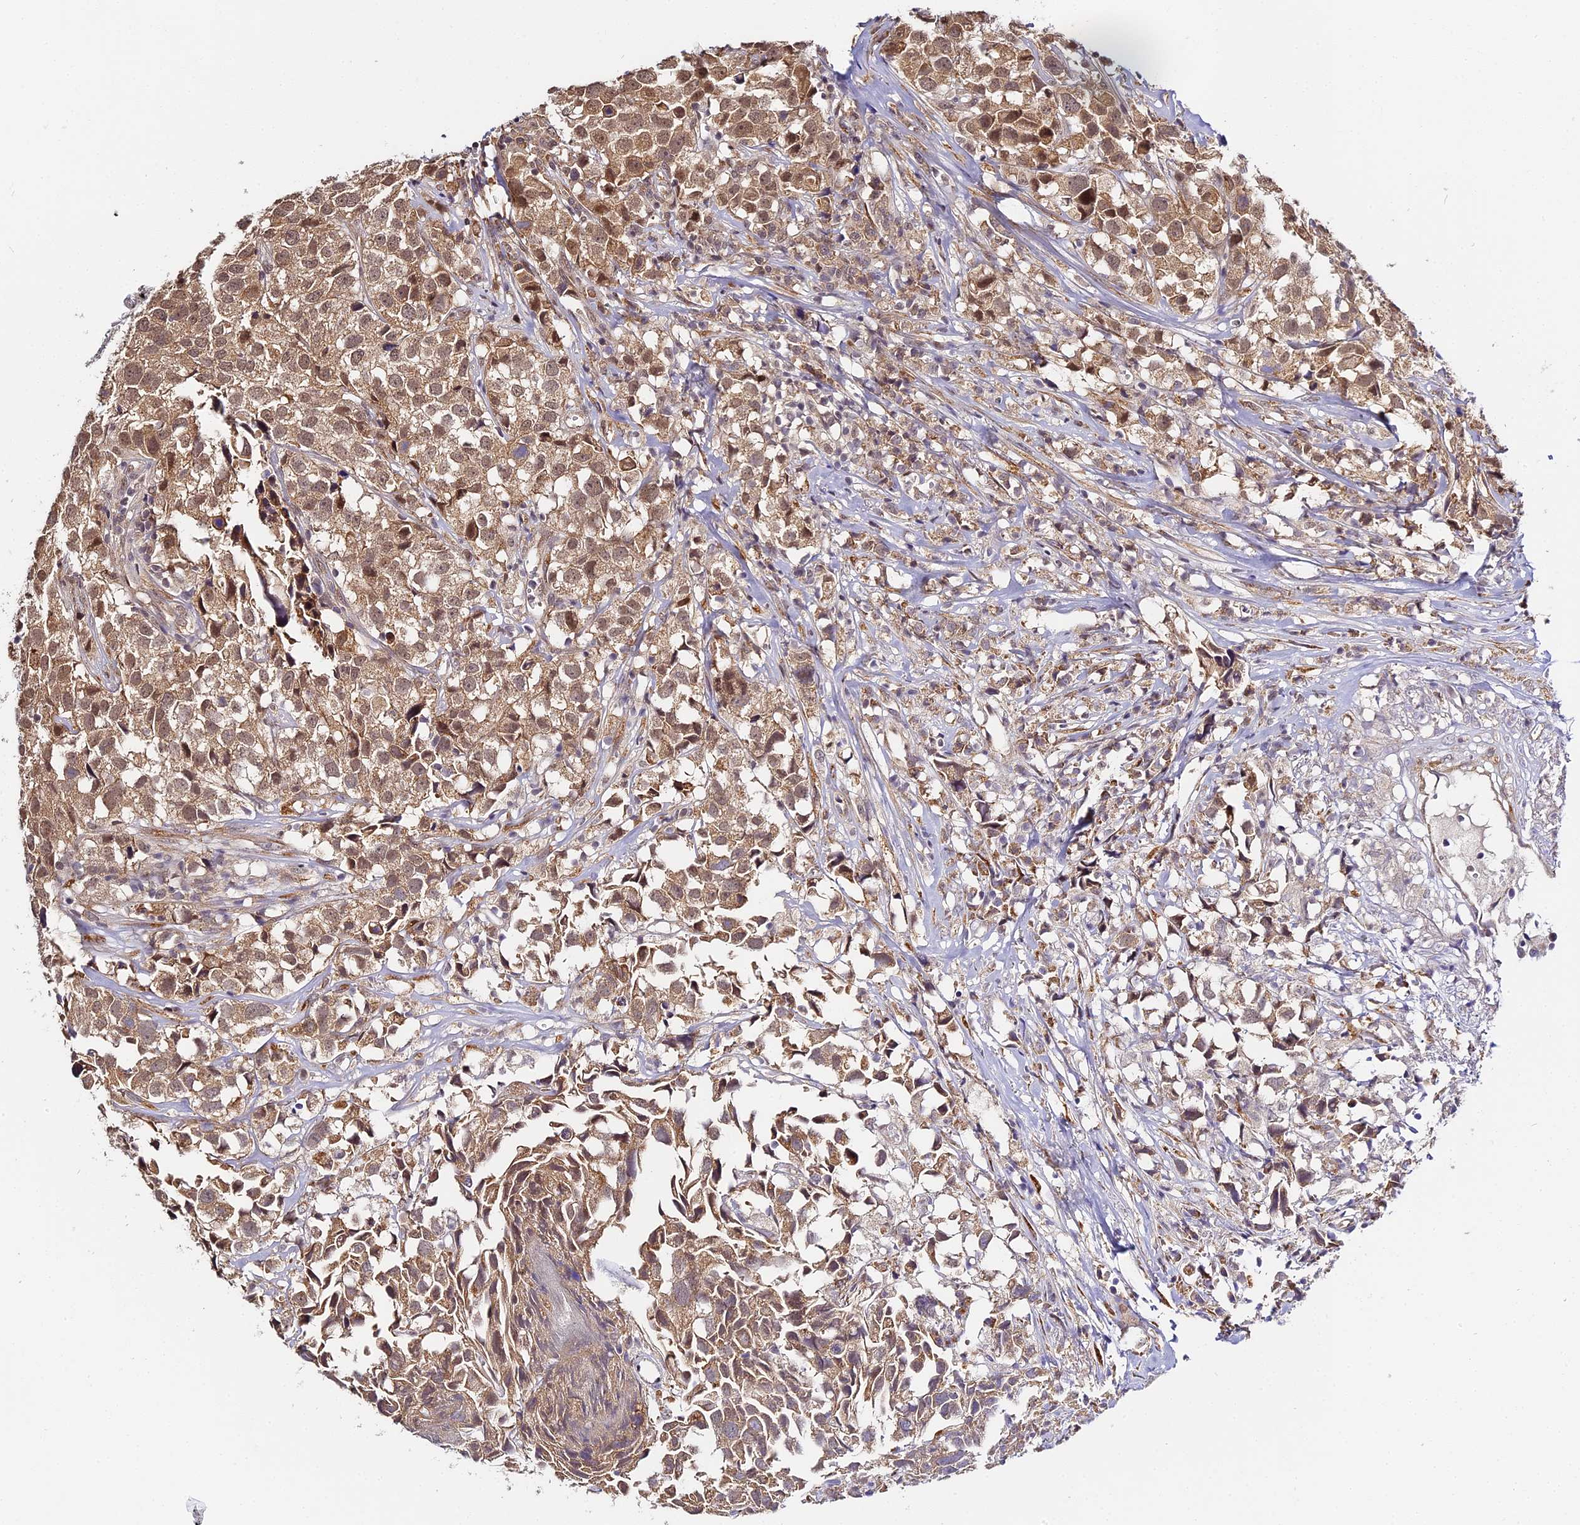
{"staining": {"intensity": "moderate", "quantity": "25%-75%", "location": "cytoplasmic/membranous"}, "tissue": "urothelial cancer", "cell_type": "Tumor cells", "image_type": "cancer", "snomed": [{"axis": "morphology", "description": "Urothelial carcinoma, High grade"}, {"axis": "topography", "description": "Urinary bladder"}], "caption": "Urothelial cancer stained for a protein (brown) exhibits moderate cytoplasmic/membranous positive staining in about 25%-75% of tumor cells.", "gene": "IMPACT", "patient": {"sex": "female", "age": 75}}